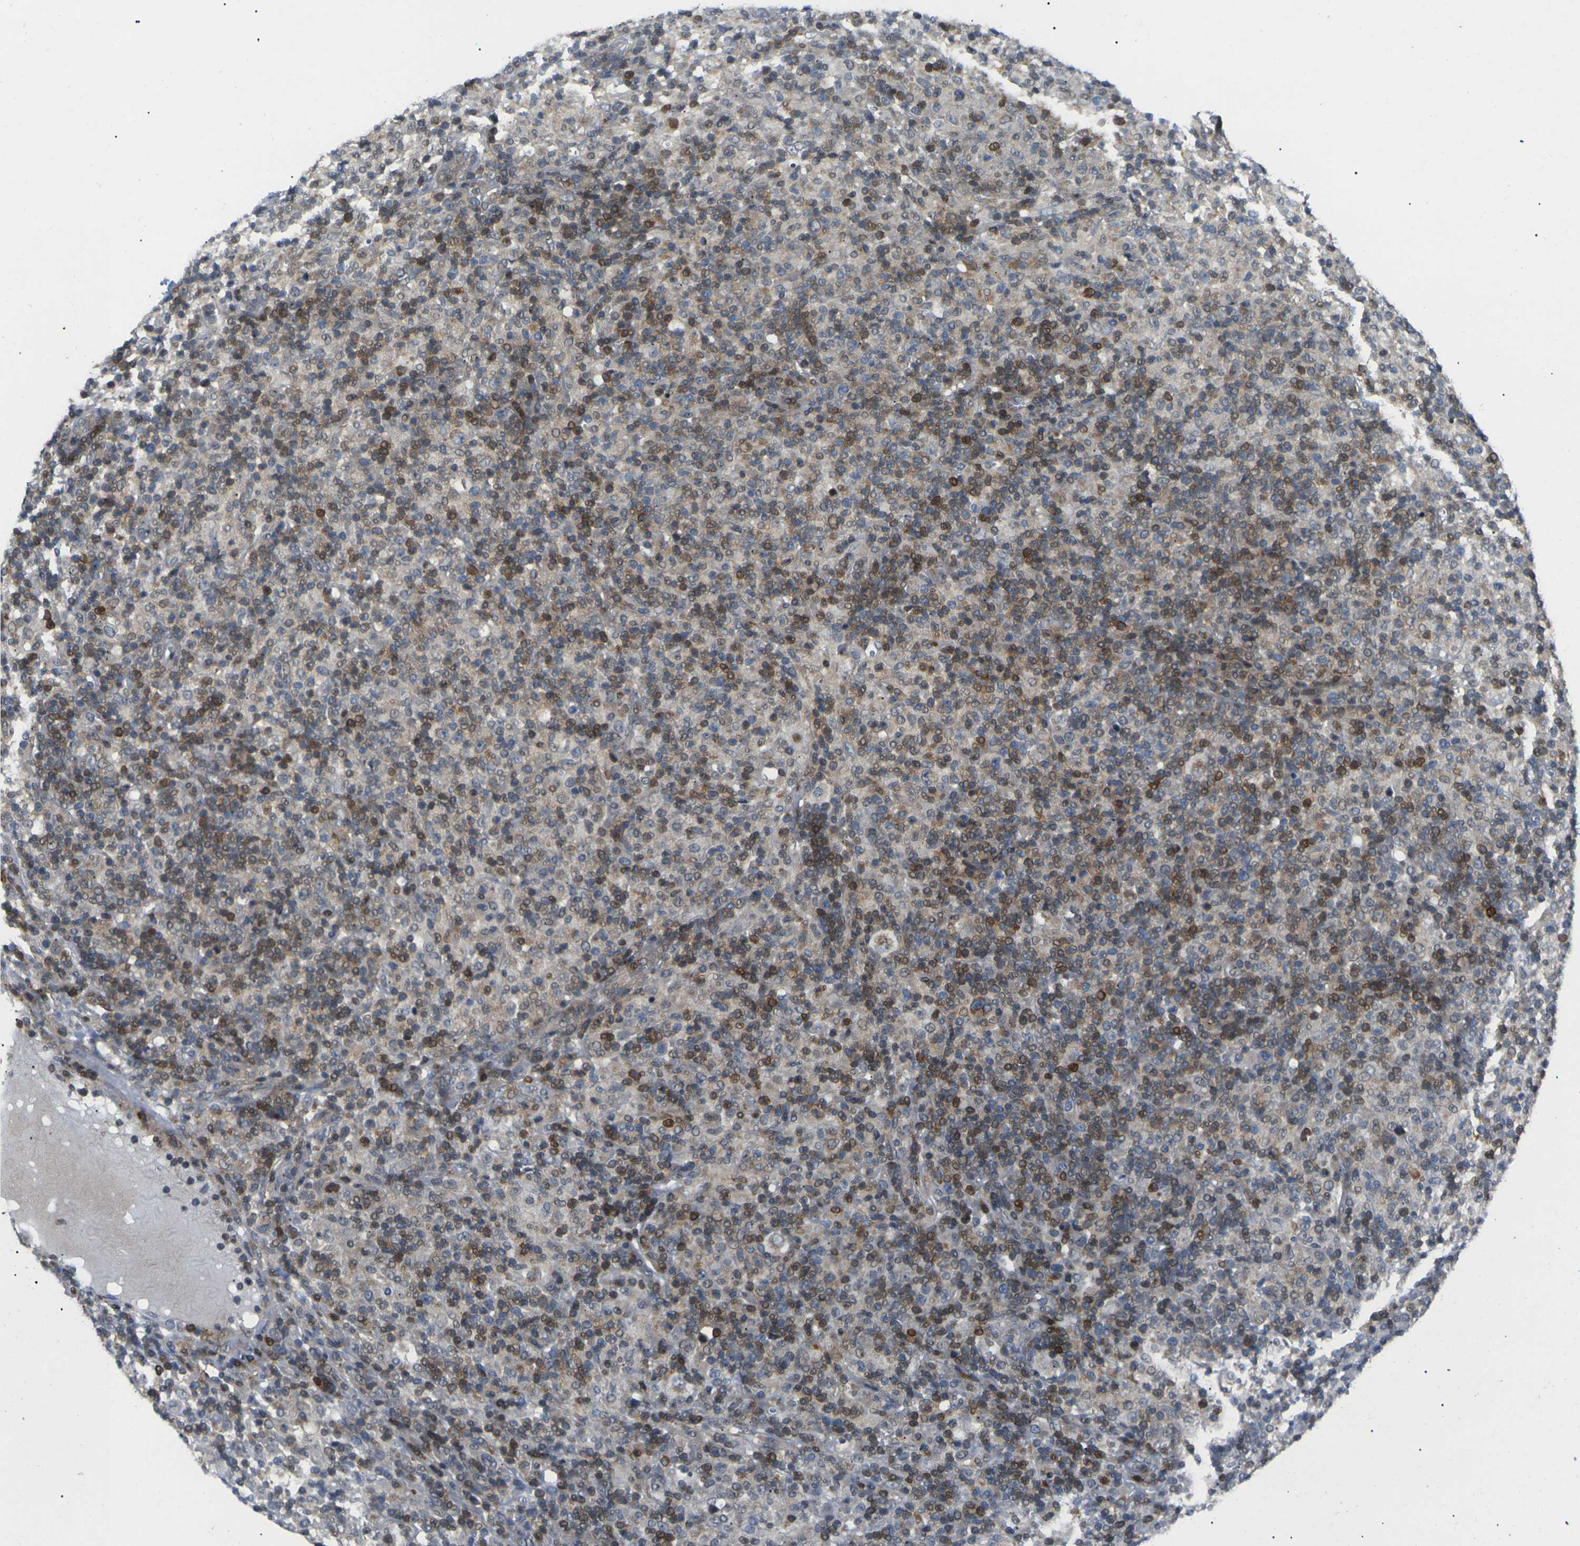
{"staining": {"intensity": "weak", "quantity": "25%-75%", "location": "cytoplasmic/membranous"}, "tissue": "lymphoma", "cell_type": "Tumor cells", "image_type": "cancer", "snomed": [{"axis": "morphology", "description": "Hodgkin's disease, NOS"}, {"axis": "topography", "description": "Lymph node"}], "caption": "Weak cytoplasmic/membranous positivity is present in about 25%-75% of tumor cells in lymphoma.", "gene": "RPS6KA3", "patient": {"sex": "male", "age": 70}}